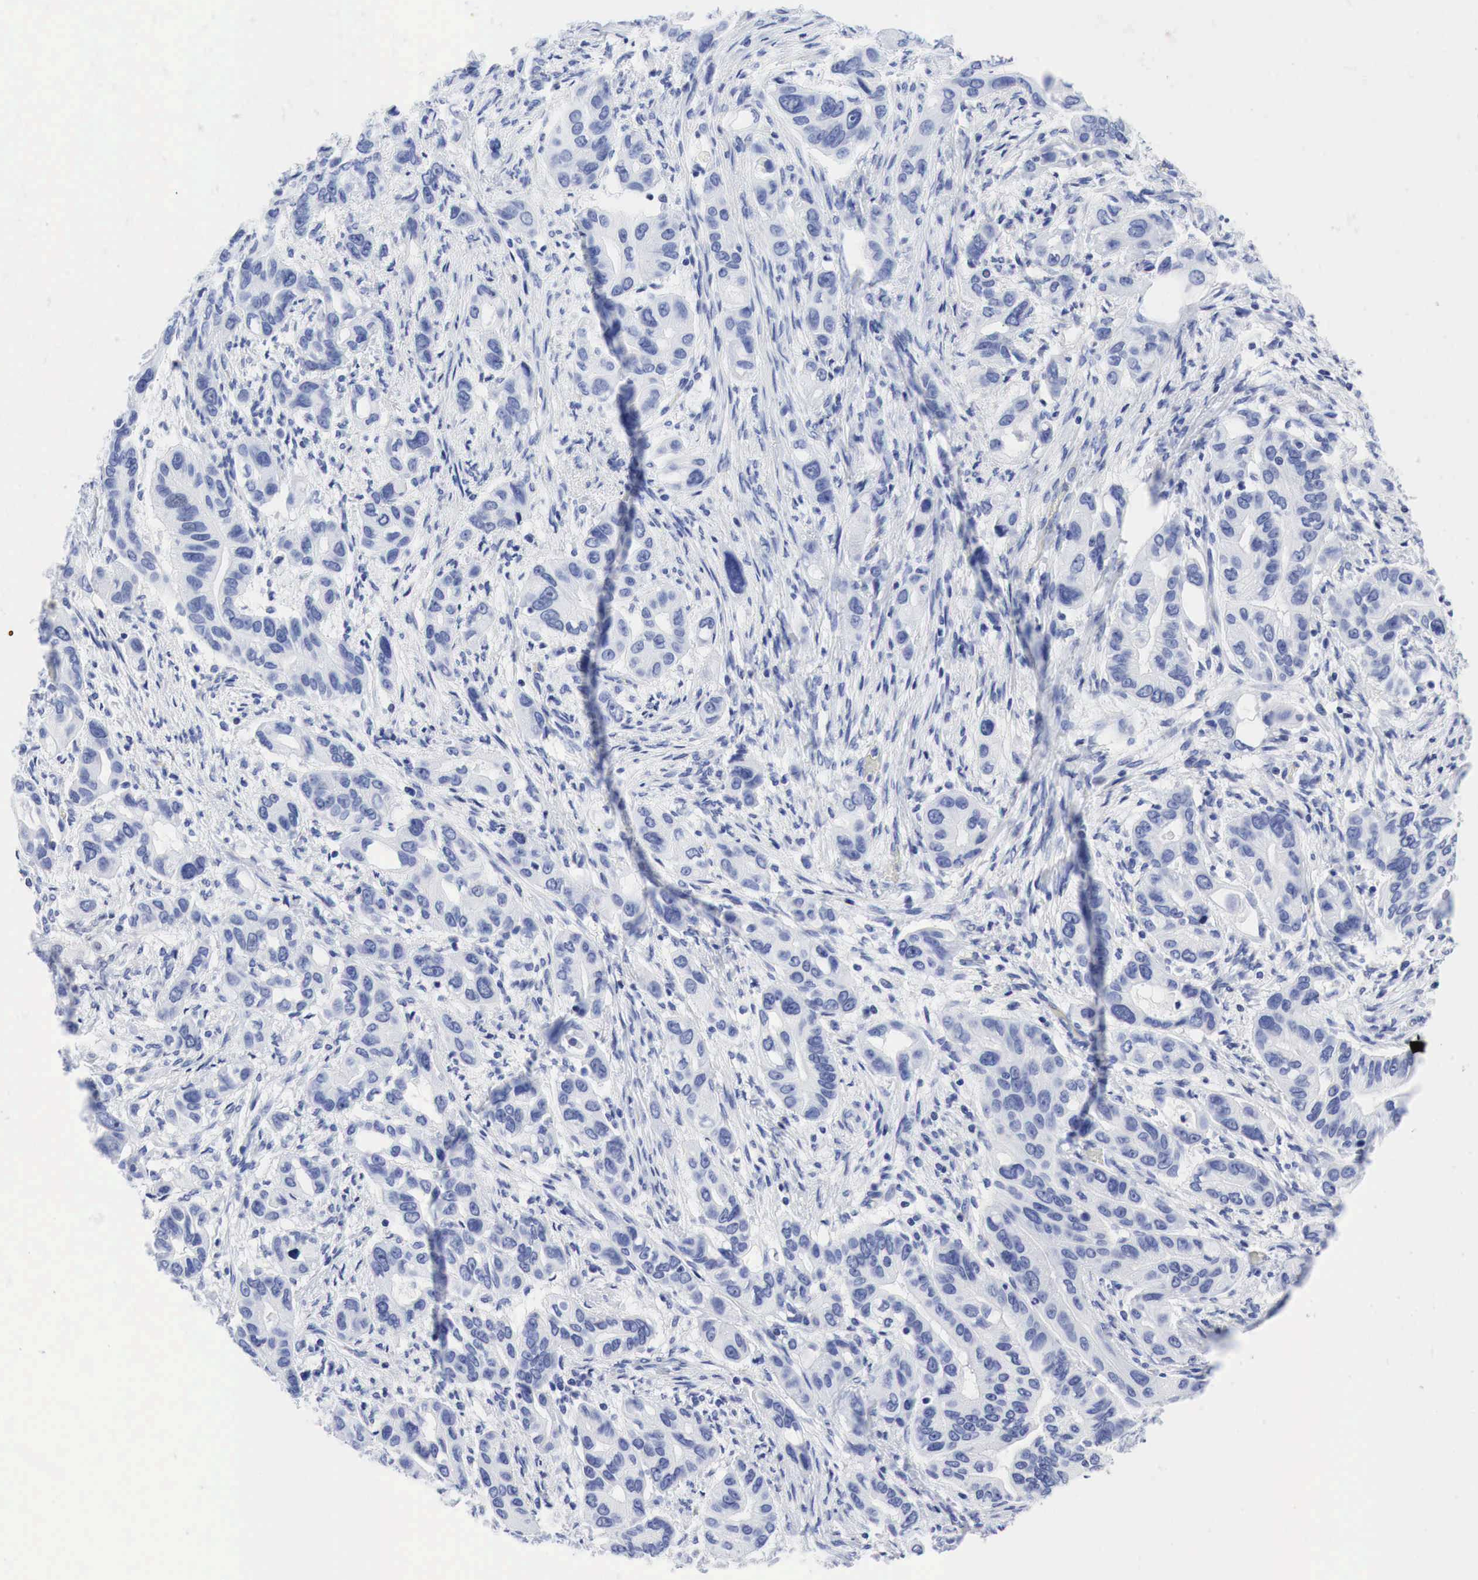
{"staining": {"intensity": "negative", "quantity": "none", "location": "none"}, "tissue": "stomach cancer", "cell_type": "Tumor cells", "image_type": "cancer", "snomed": [{"axis": "morphology", "description": "Adenocarcinoma, NOS"}, {"axis": "topography", "description": "Stomach, upper"}], "caption": "A photomicrograph of human stomach adenocarcinoma is negative for staining in tumor cells.", "gene": "INHA", "patient": {"sex": "male", "age": 47}}